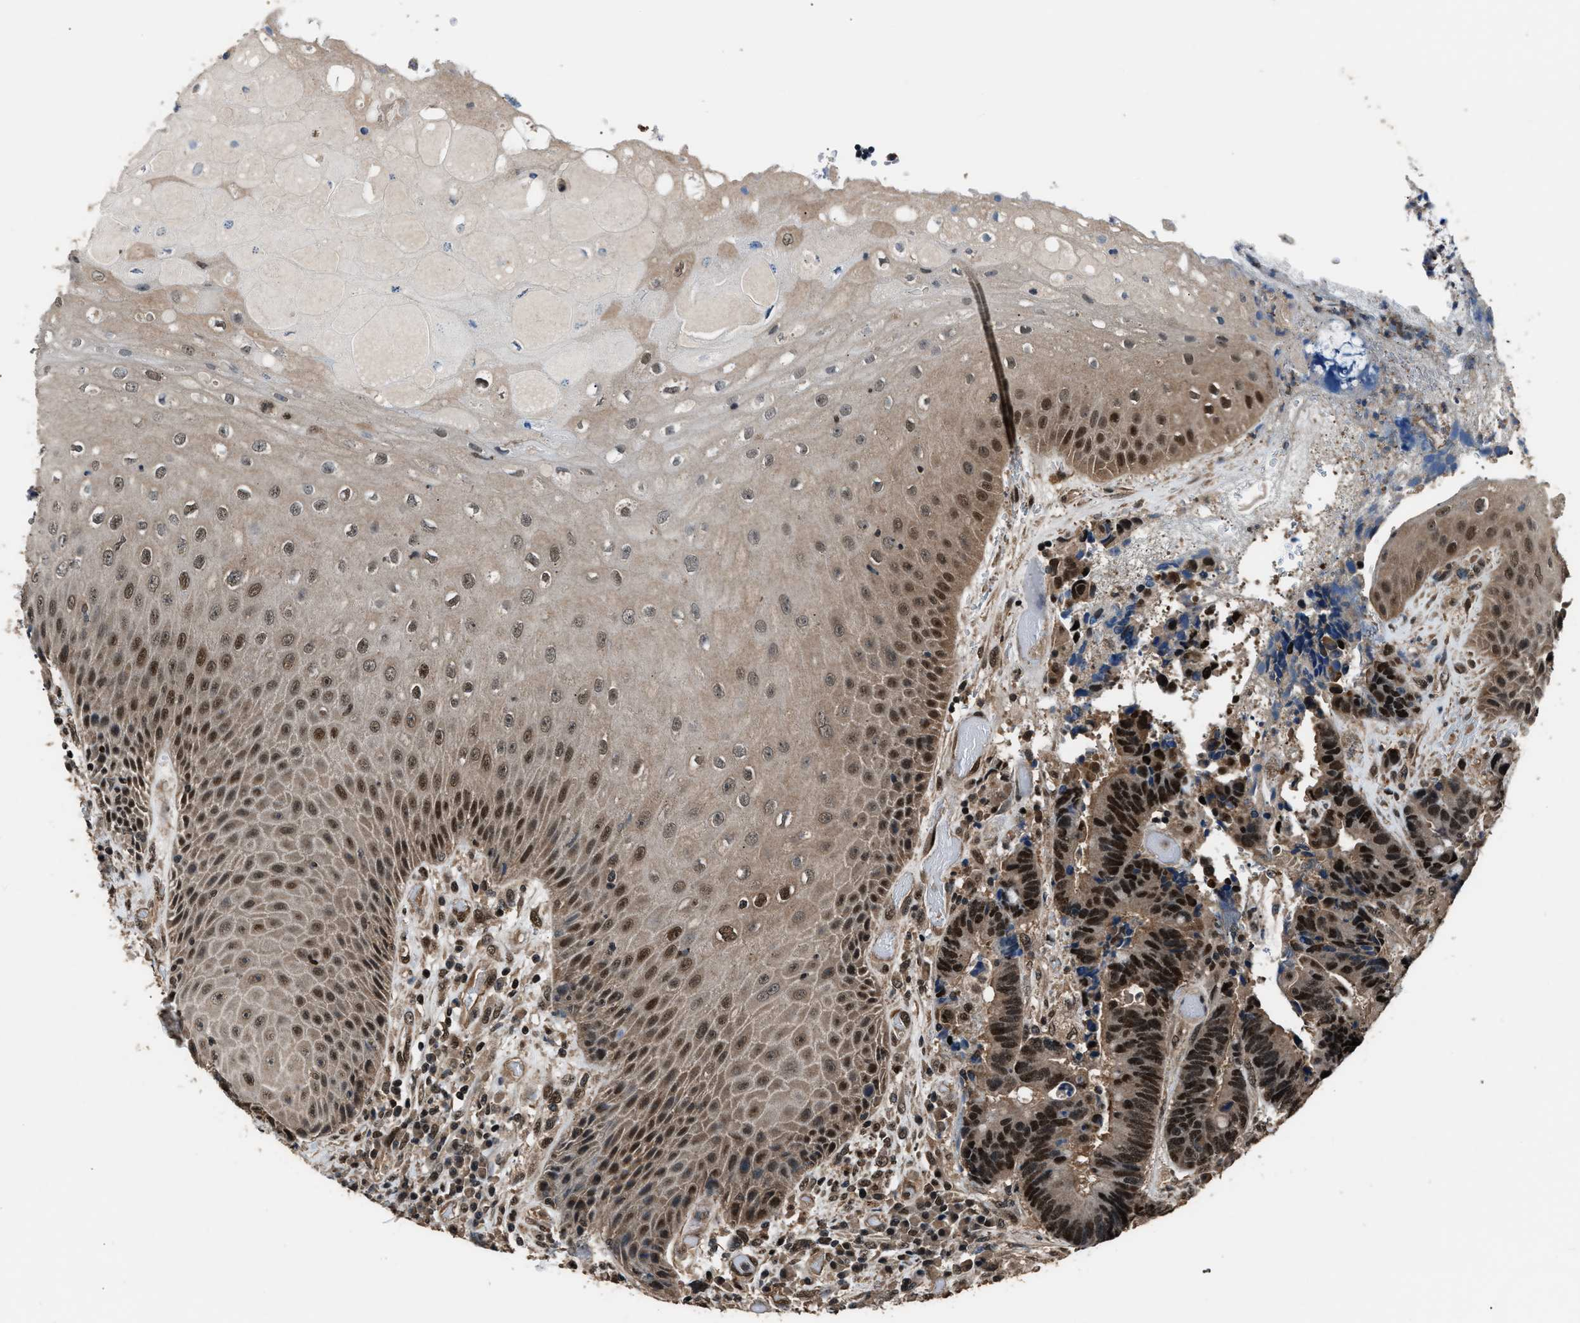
{"staining": {"intensity": "strong", "quantity": ">75%", "location": "nuclear"}, "tissue": "colorectal cancer", "cell_type": "Tumor cells", "image_type": "cancer", "snomed": [{"axis": "morphology", "description": "Adenocarcinoma, NOS"}, {"axis": "topography", "description": "Rectum"}, {"axis": "topography", "description": "Anal"}], "caption": "Human adenocarcinoma (colorectal) stained with a protein marker exhibits strong staining in tumor cells.", "gene": "DFFA", "patient": {"sex": "female", "age": 89}}